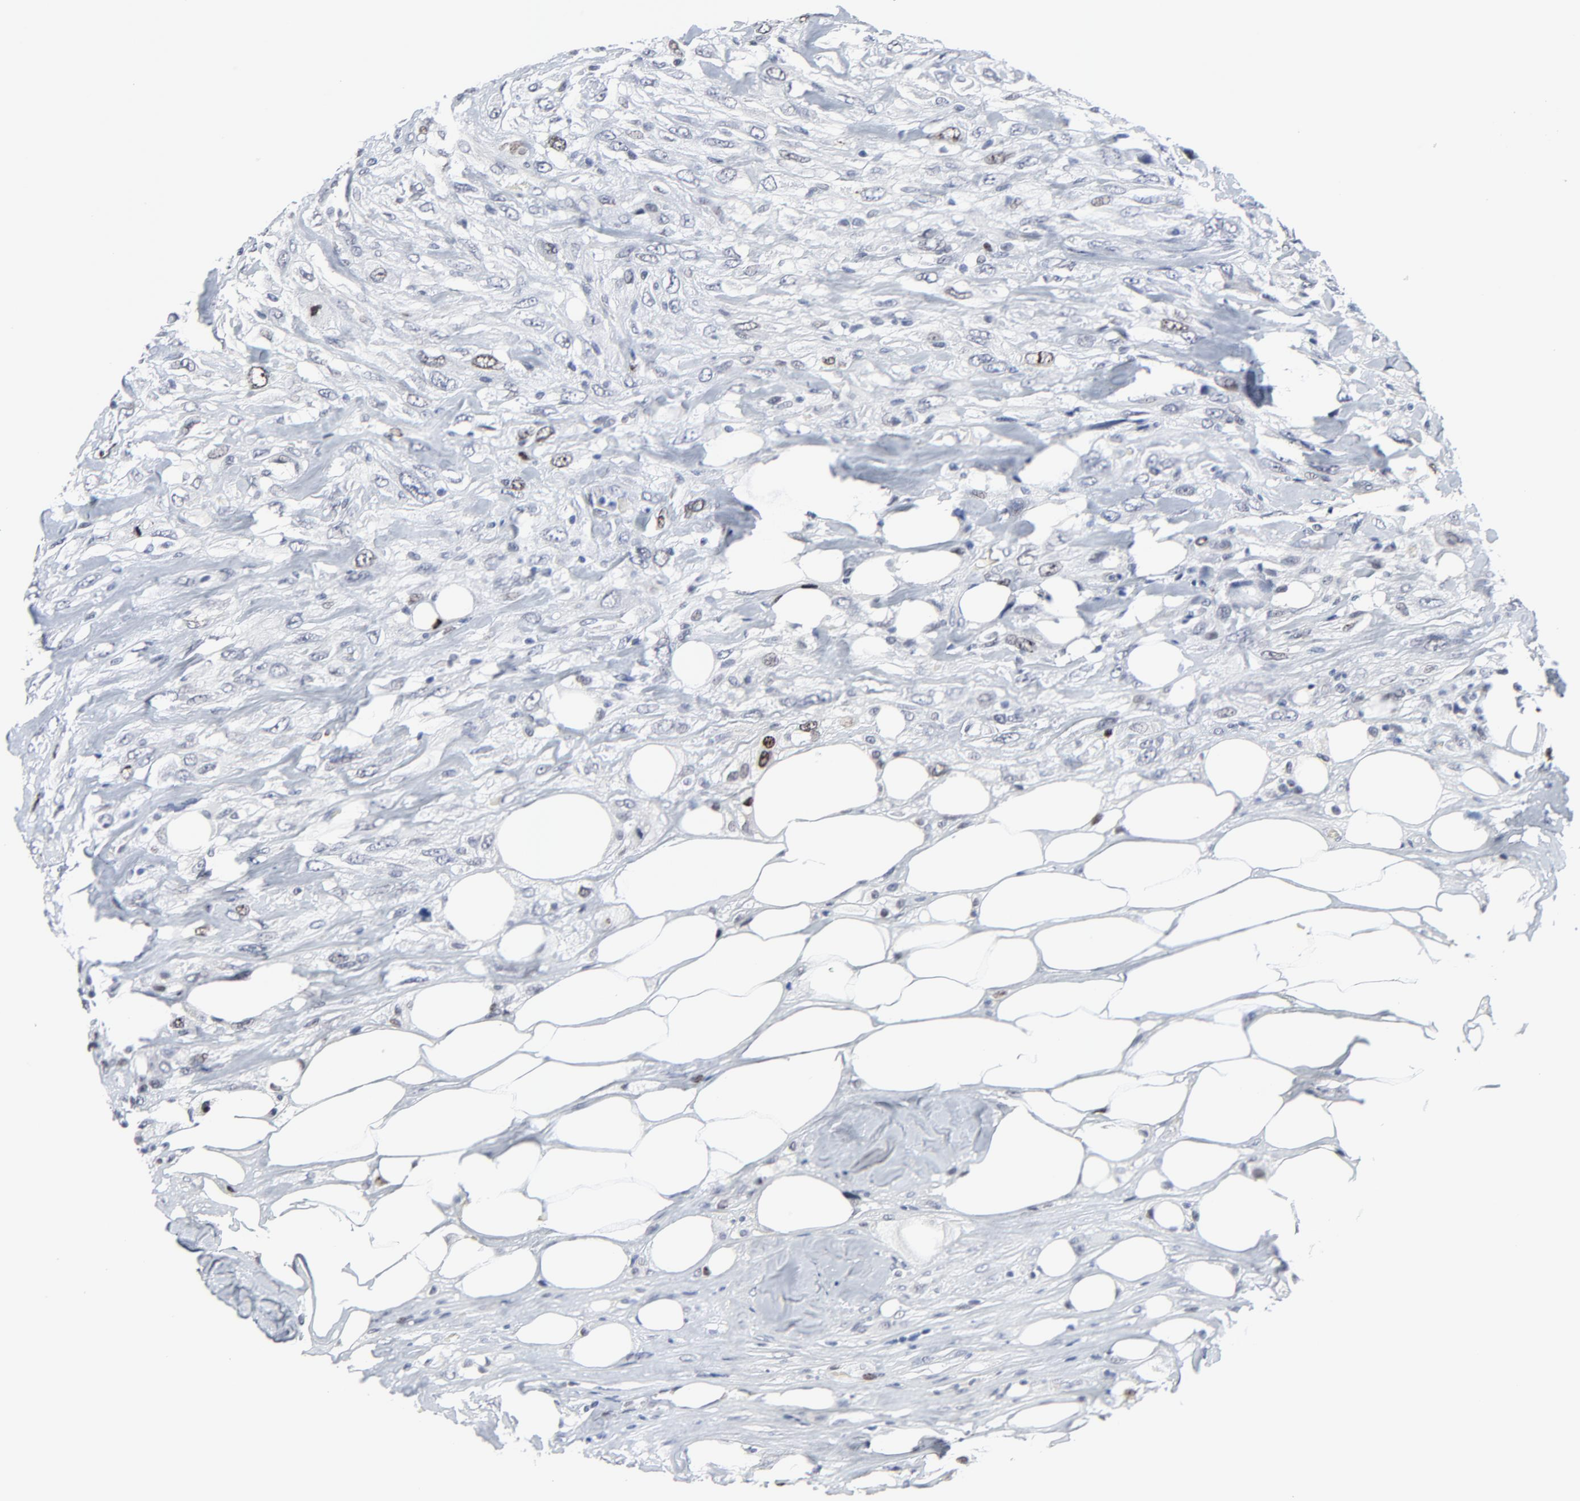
{"staining": {"intensity": "moderate", "quantity": "<25%", "location": "nuclear"}, "tissue": "breast cancer", "cell_type": "Tumor cells", "image_type": "cancer", "snomed": [{"axis": "morphology", "description": "Neoplasm, malignant, NOS"}, {"axis": "topography", "description": "Breast"}], "caption": "Moderate nuclear staining is appreciated in approximately <25% of tumor cells in malignant neoplasm (breast). (Stains: DAB in brown, nuclei in blue, Microscopy: brightfield microscopy at high magnification).", "gene": "ZNF589", "patient": {"sex": "female", "age": 50}}